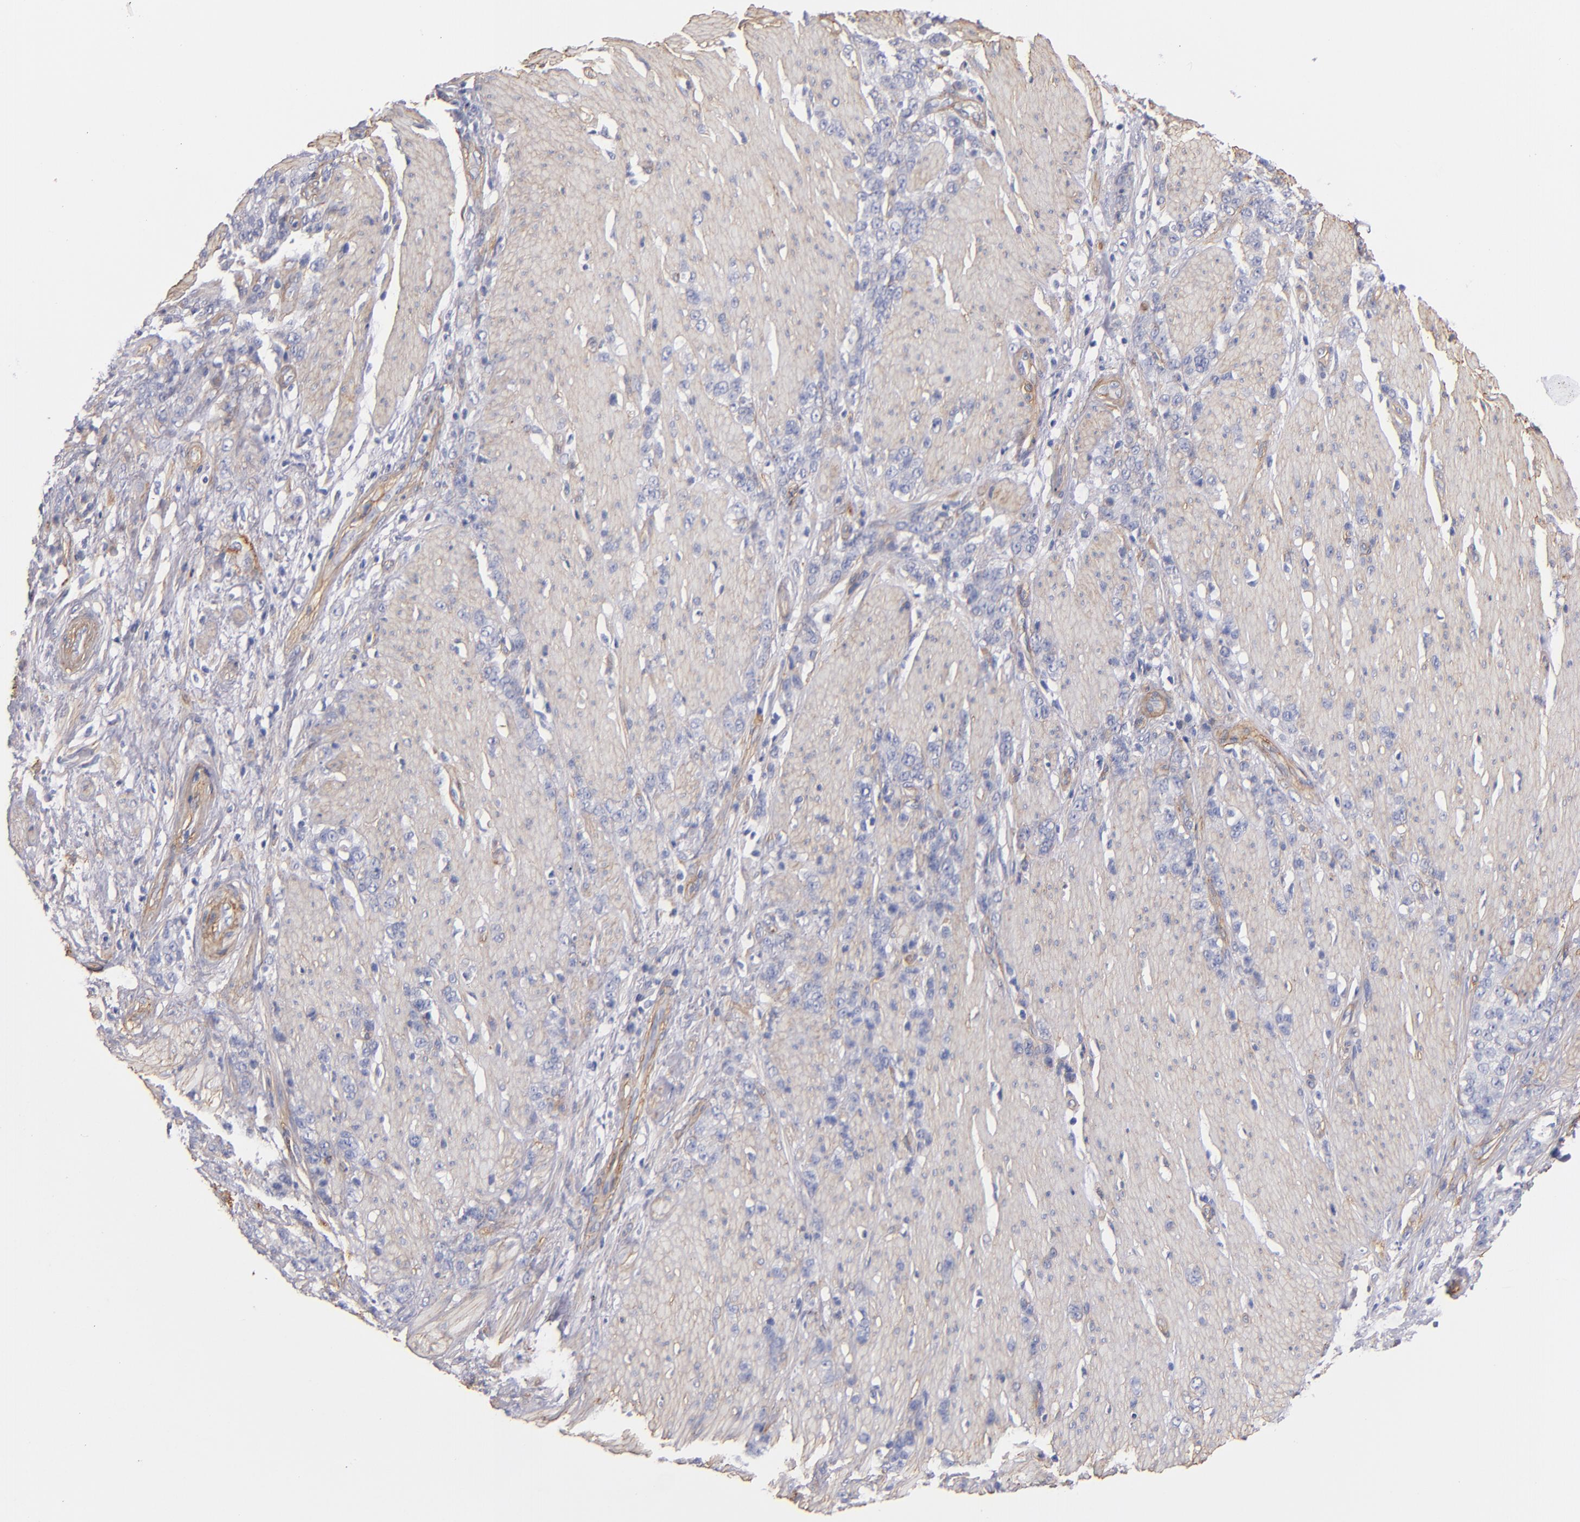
{"staining": {"intensity": "weak", "quantity": "<25%", "location": "cytoplasmic/membranous"}, "tissue": "stomach cancer", "cell_type": "Tumor cells", "image_type": "cancer", "snomed": [{"axis": "morphology", "description": "Adenocarcinoma, NOS"}, {"axis": "topography", "description": "Stomach, lower"}], "caption": "Tumor cells show no significant positivity in stomach cancer. (DAB (3,3'-diaminobenzidine) immunohistochemistry (IHC) visualized using brightfield microscopy, high magnification).", "gene": "LAMC1", "patient": {"sex": "male", "age": 88}}